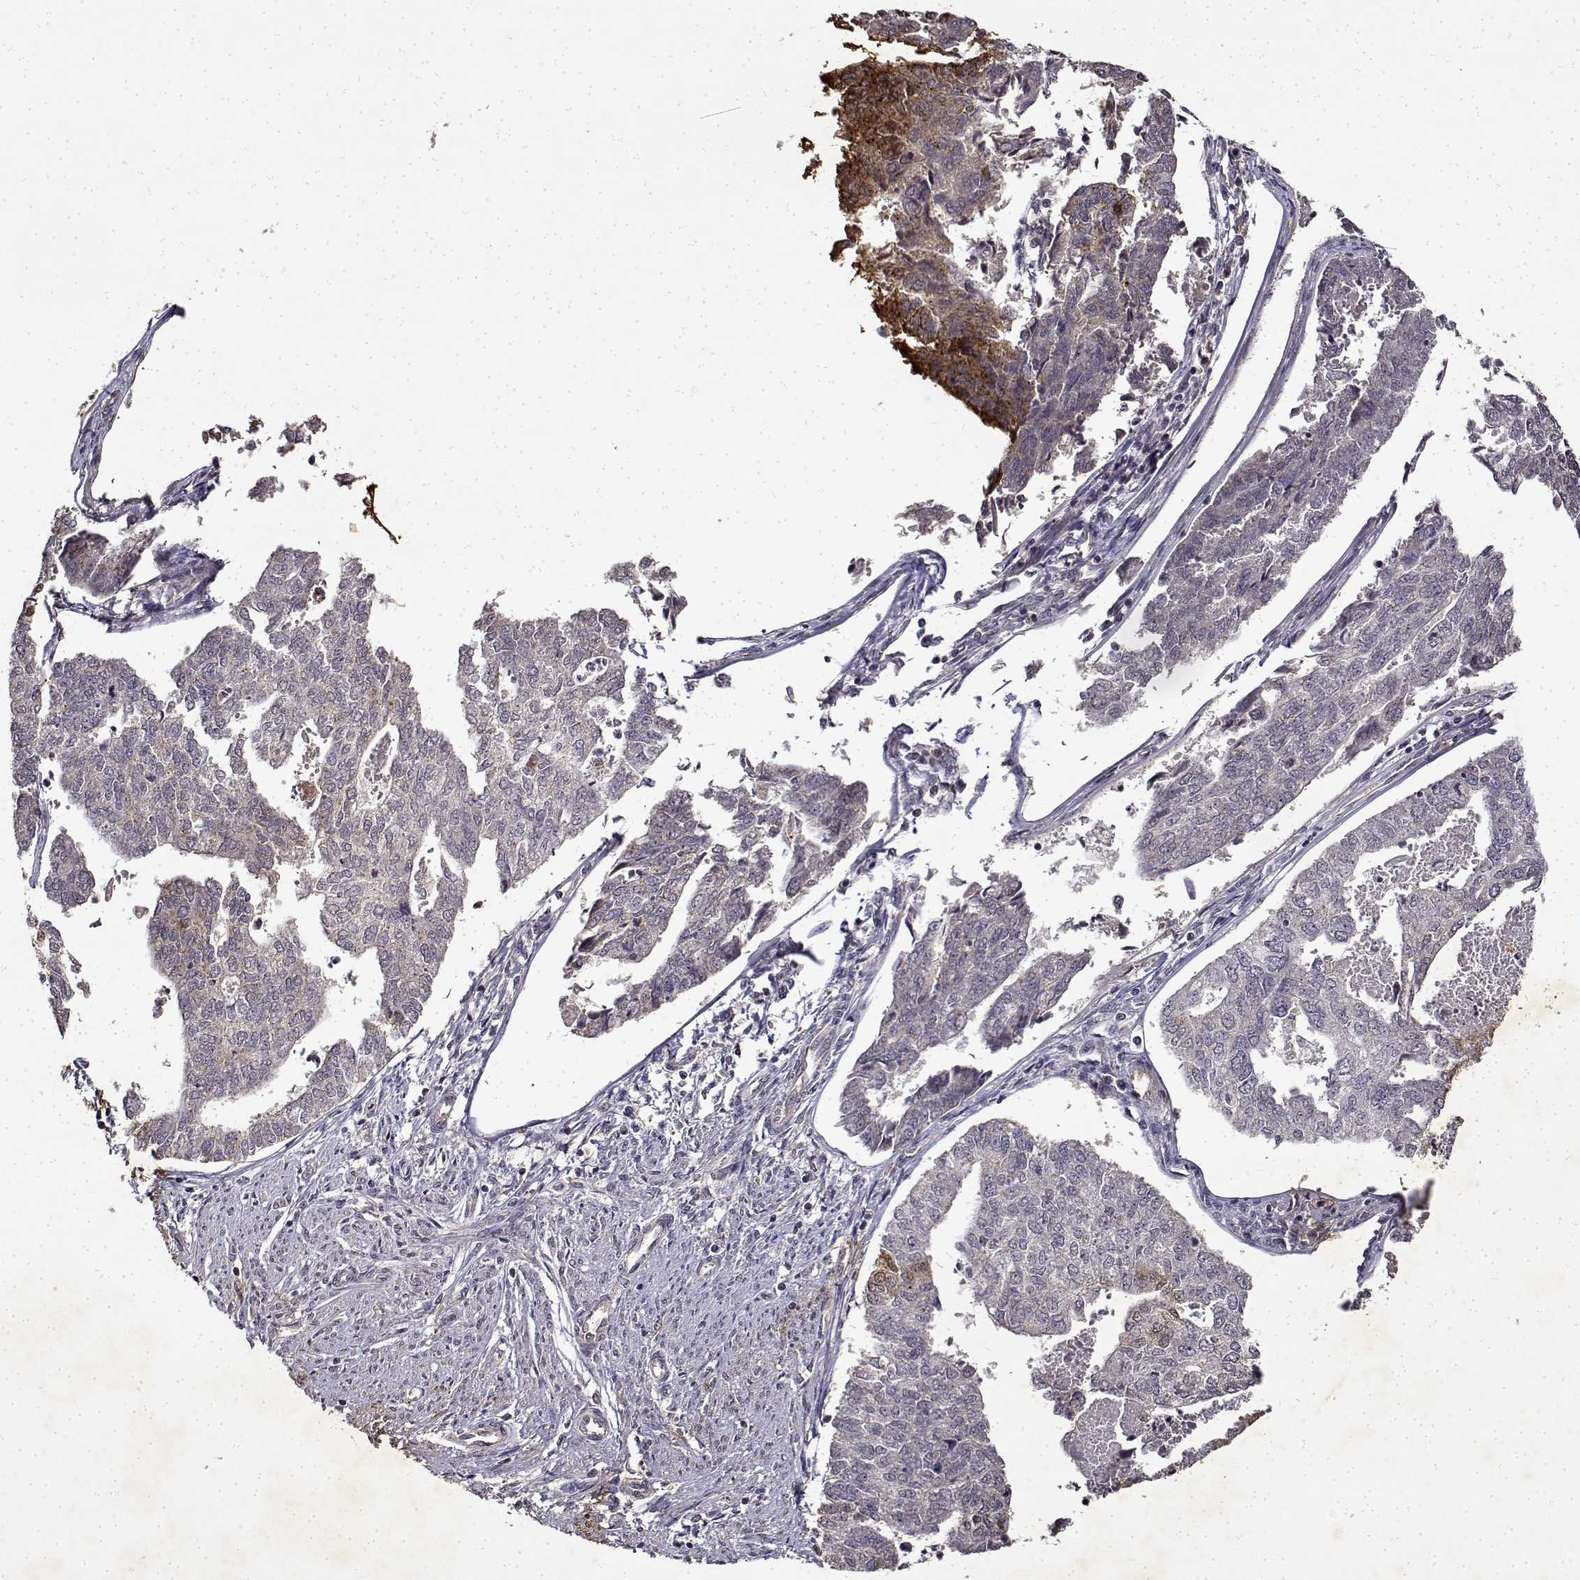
{"staining": {"intensity": "negative", "quantity": "none", "location": "none"}, "tissue": "endometrial cancer", "cell_type": "Tumor cells", "image_type": "cancer", "snomed": [{"axis": "morphology", "description": "Adenocarcinoma, NOS"}, {"axis": "topography", "description": "Endometrium"}], "caption": "This is an immunohistochemistry histopathology image of endometrial cancer. There is no staining in tumor cells.", "gene": "BDNF", "patient": {"sex": "female", "age": 73}}